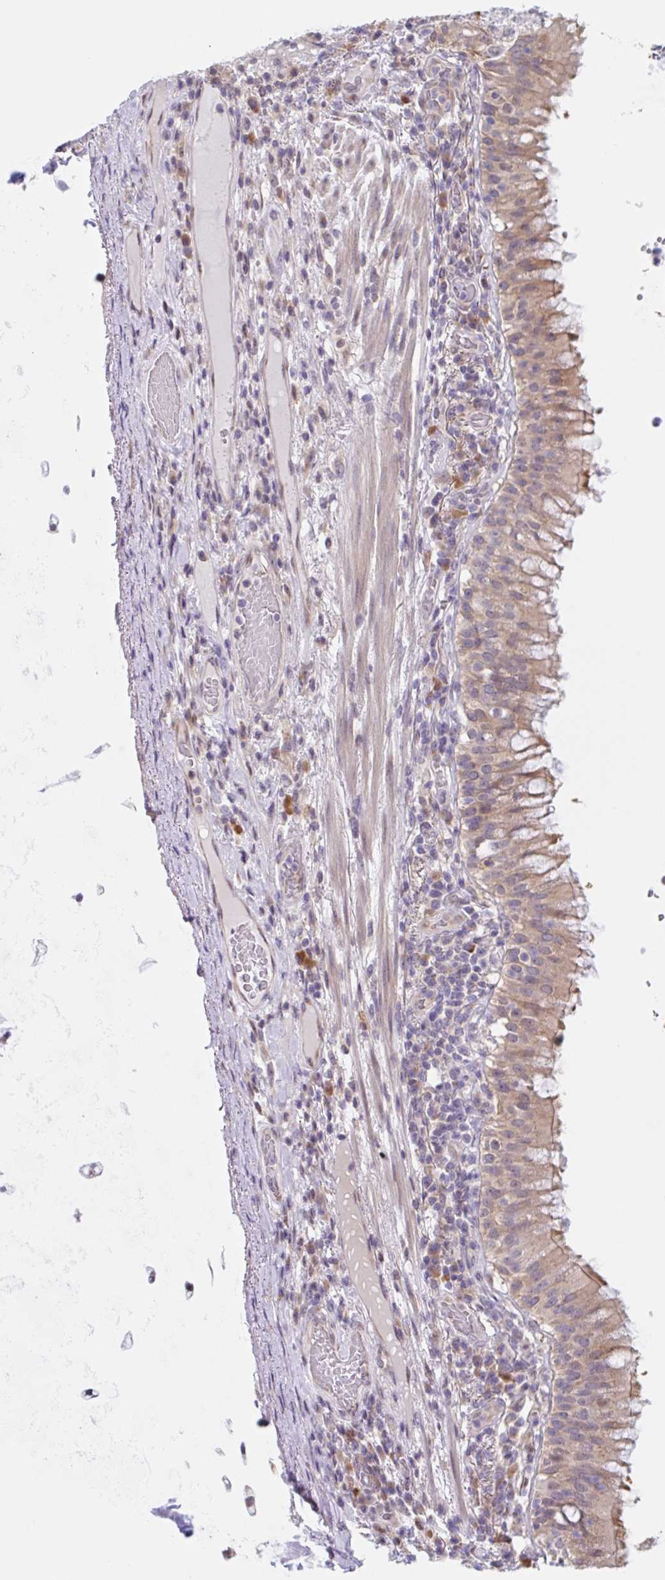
{"staining": {"intensity": "moderate", "quantity": ">75%", "location": "cytoplasmic/membranous"}, "tissue": "bronchus", "cell_type": "Respiratory epithelial cells", "image_type": "normal", "snomed": [{"axis": "morphology", "description": "Normal tissue, NOS"}, {"axis": "topography", "description": "Cartilage tissue"}, {"axis": "topography", "description": "Bronchus"}], "caption": "DAB immunohistochemical staining of benign human bronchus shows moderate cytoplasmic/membranous protein expression in about >75% of respiratory epithelial cells.", "gene": "TBPL2", "patient": {"sex": "male", "age": 56}}